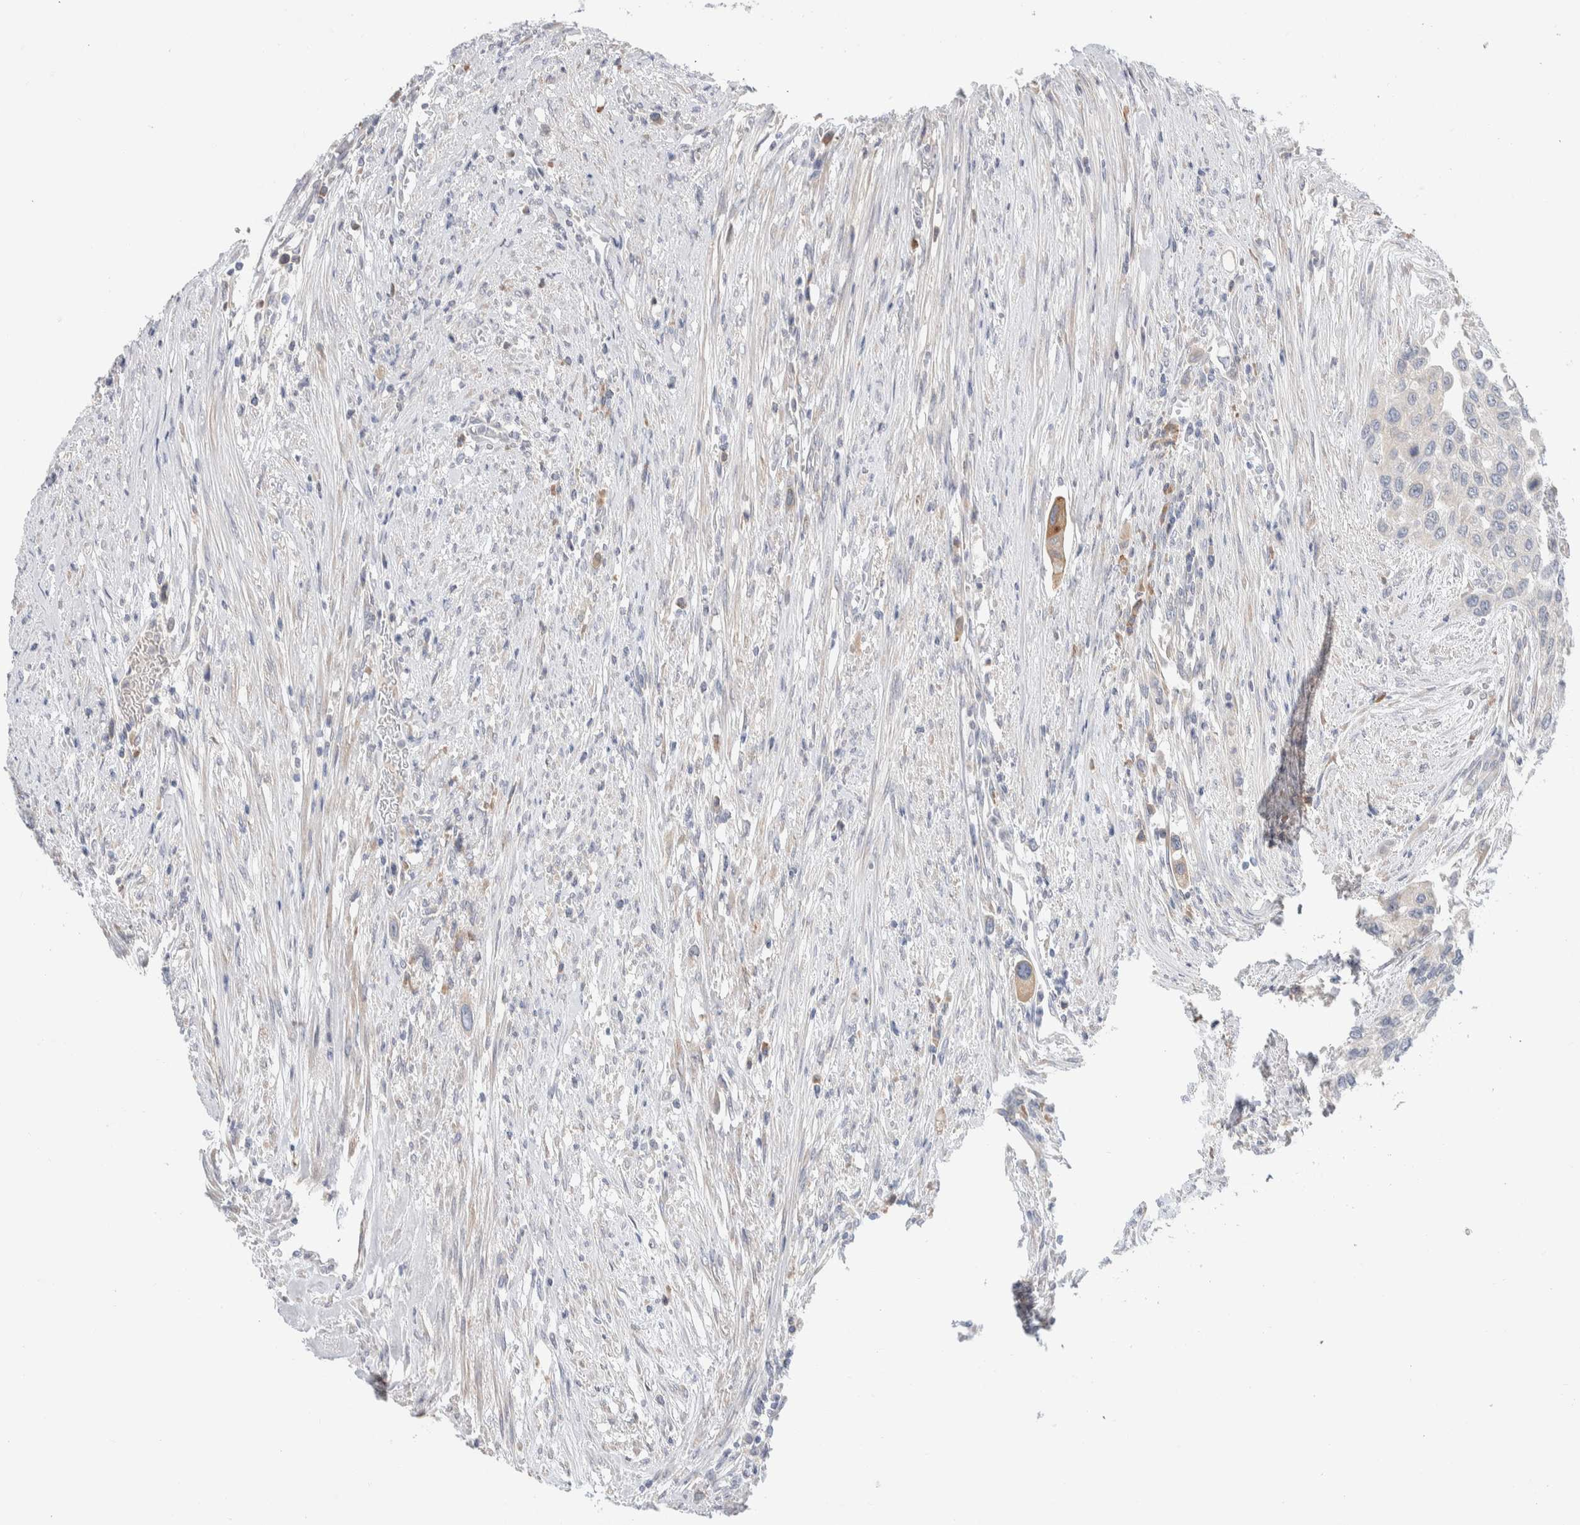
{"staining": {"intensity": "weak", "quantity": "<25%", "location": "cytoplasmic/membranous"}, "tissue": "urothelial cancer", "cell_type": "Tumor cells", "image_type": "cancer", "snomed": [{"axis": "morphology", "description": "Urothelial carcinoma, High grade"}, {"axis": "topography", "description": "Urinary bladder"}], "caption": "There is no significant expression in tumor cells of high-grade urothelial carcinoma.", "gene": "RUSF1", "patient": {"sex": "female", "age": 56}}